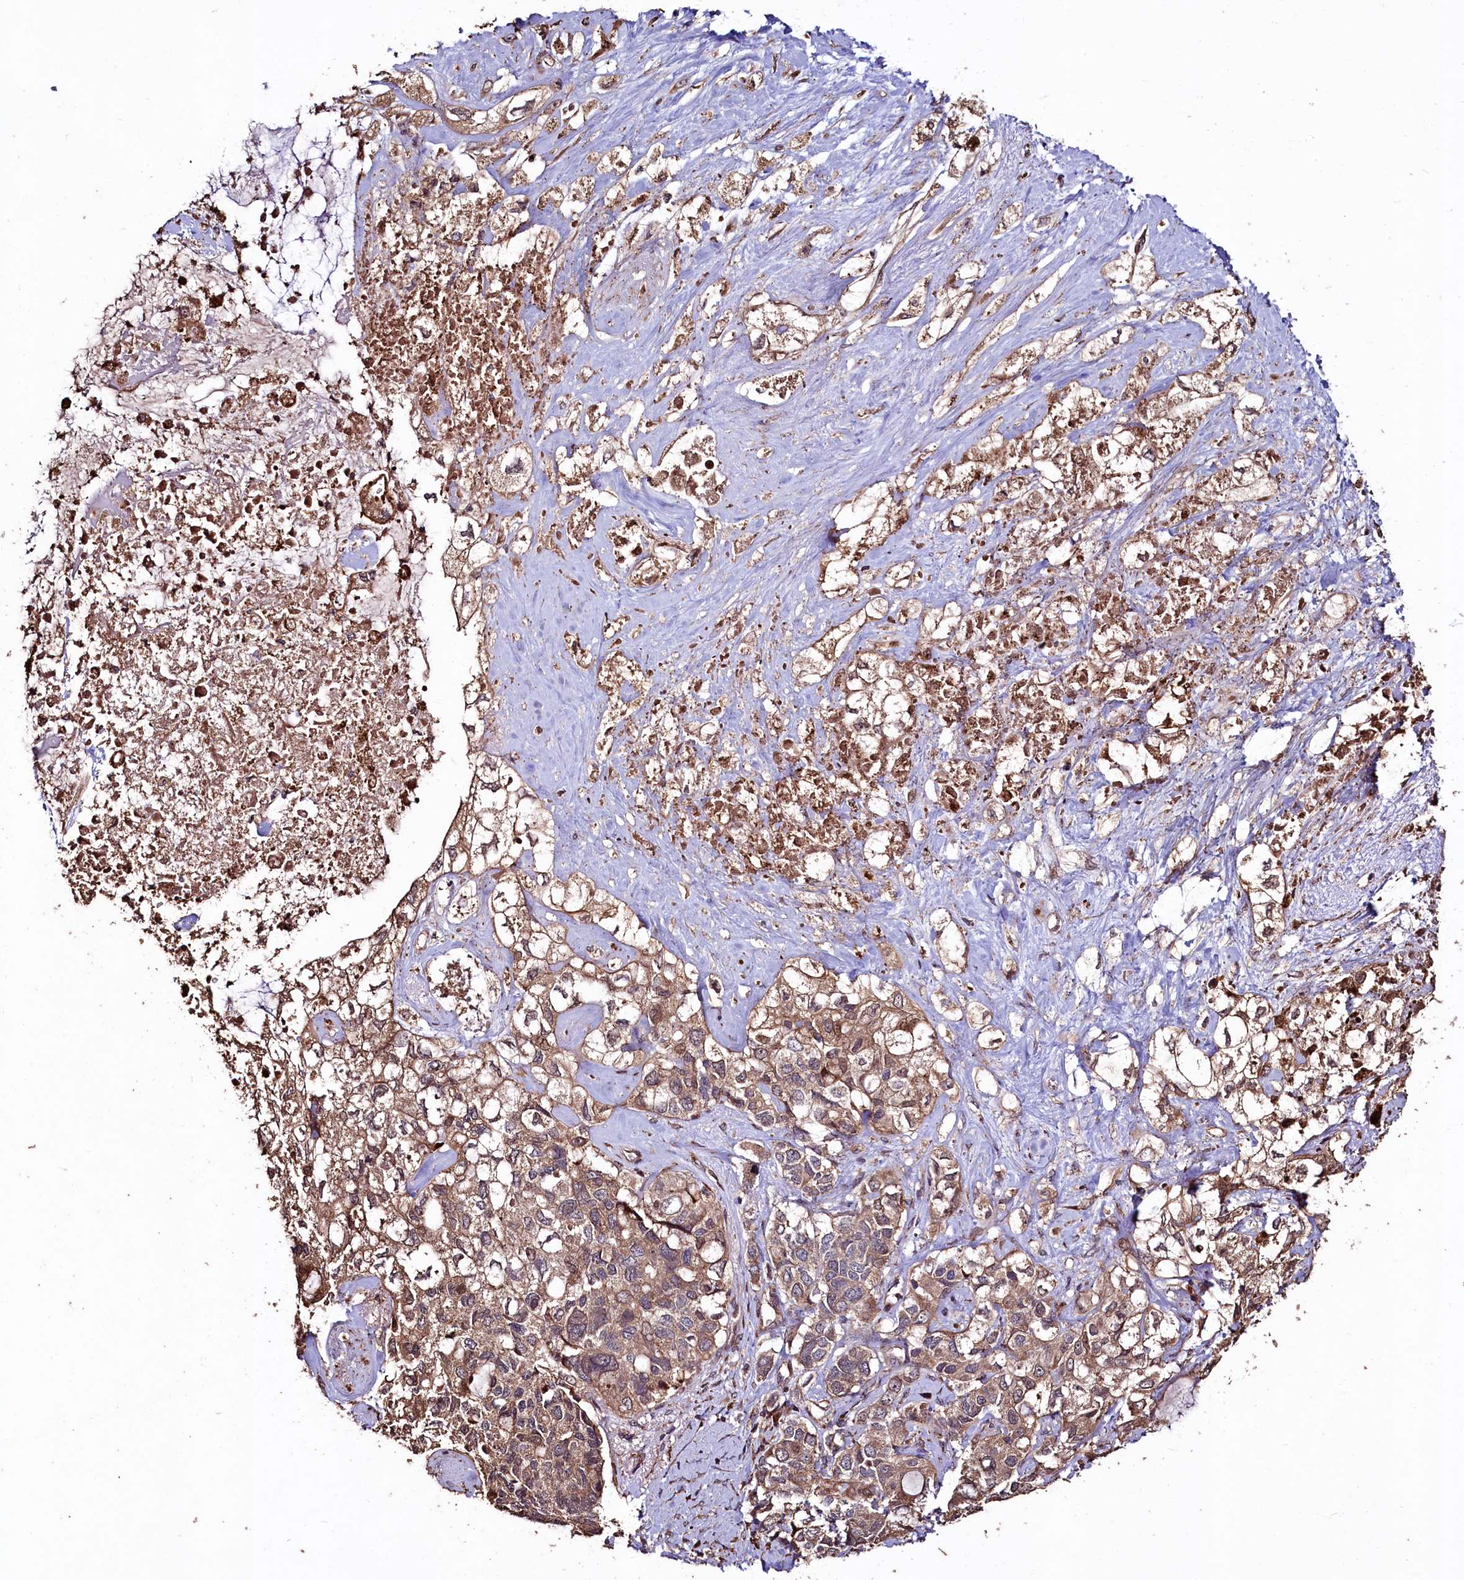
{"staining": {"intensity": "moderate", "quantity": ">75%", "location": "cytoplasmic/membranous"}, "tissue": "pancreatic cancer", "cell_type": "Tumor cells", "image_type": "cancer", "snomed": [{"axis": "morphology", "description": "Adenocarcinoma, NOS"}, {"axis": "topography", "description": "Pancreas"}], "caption": "An IHC histopathology image of neoplastic tissue is shown. Protein staining in brown shows moderate cytoplasmic/membranous positivity in pancreatic cancer within tumor cells. The staining was performed using DAB (3,3'-diaminobenzidine), with brown indicating positive protein expression. Nuclei are stained blue with hematoxylin.", "gene": "TMEM98", "patient": {"sex": "female", "age": 56}}